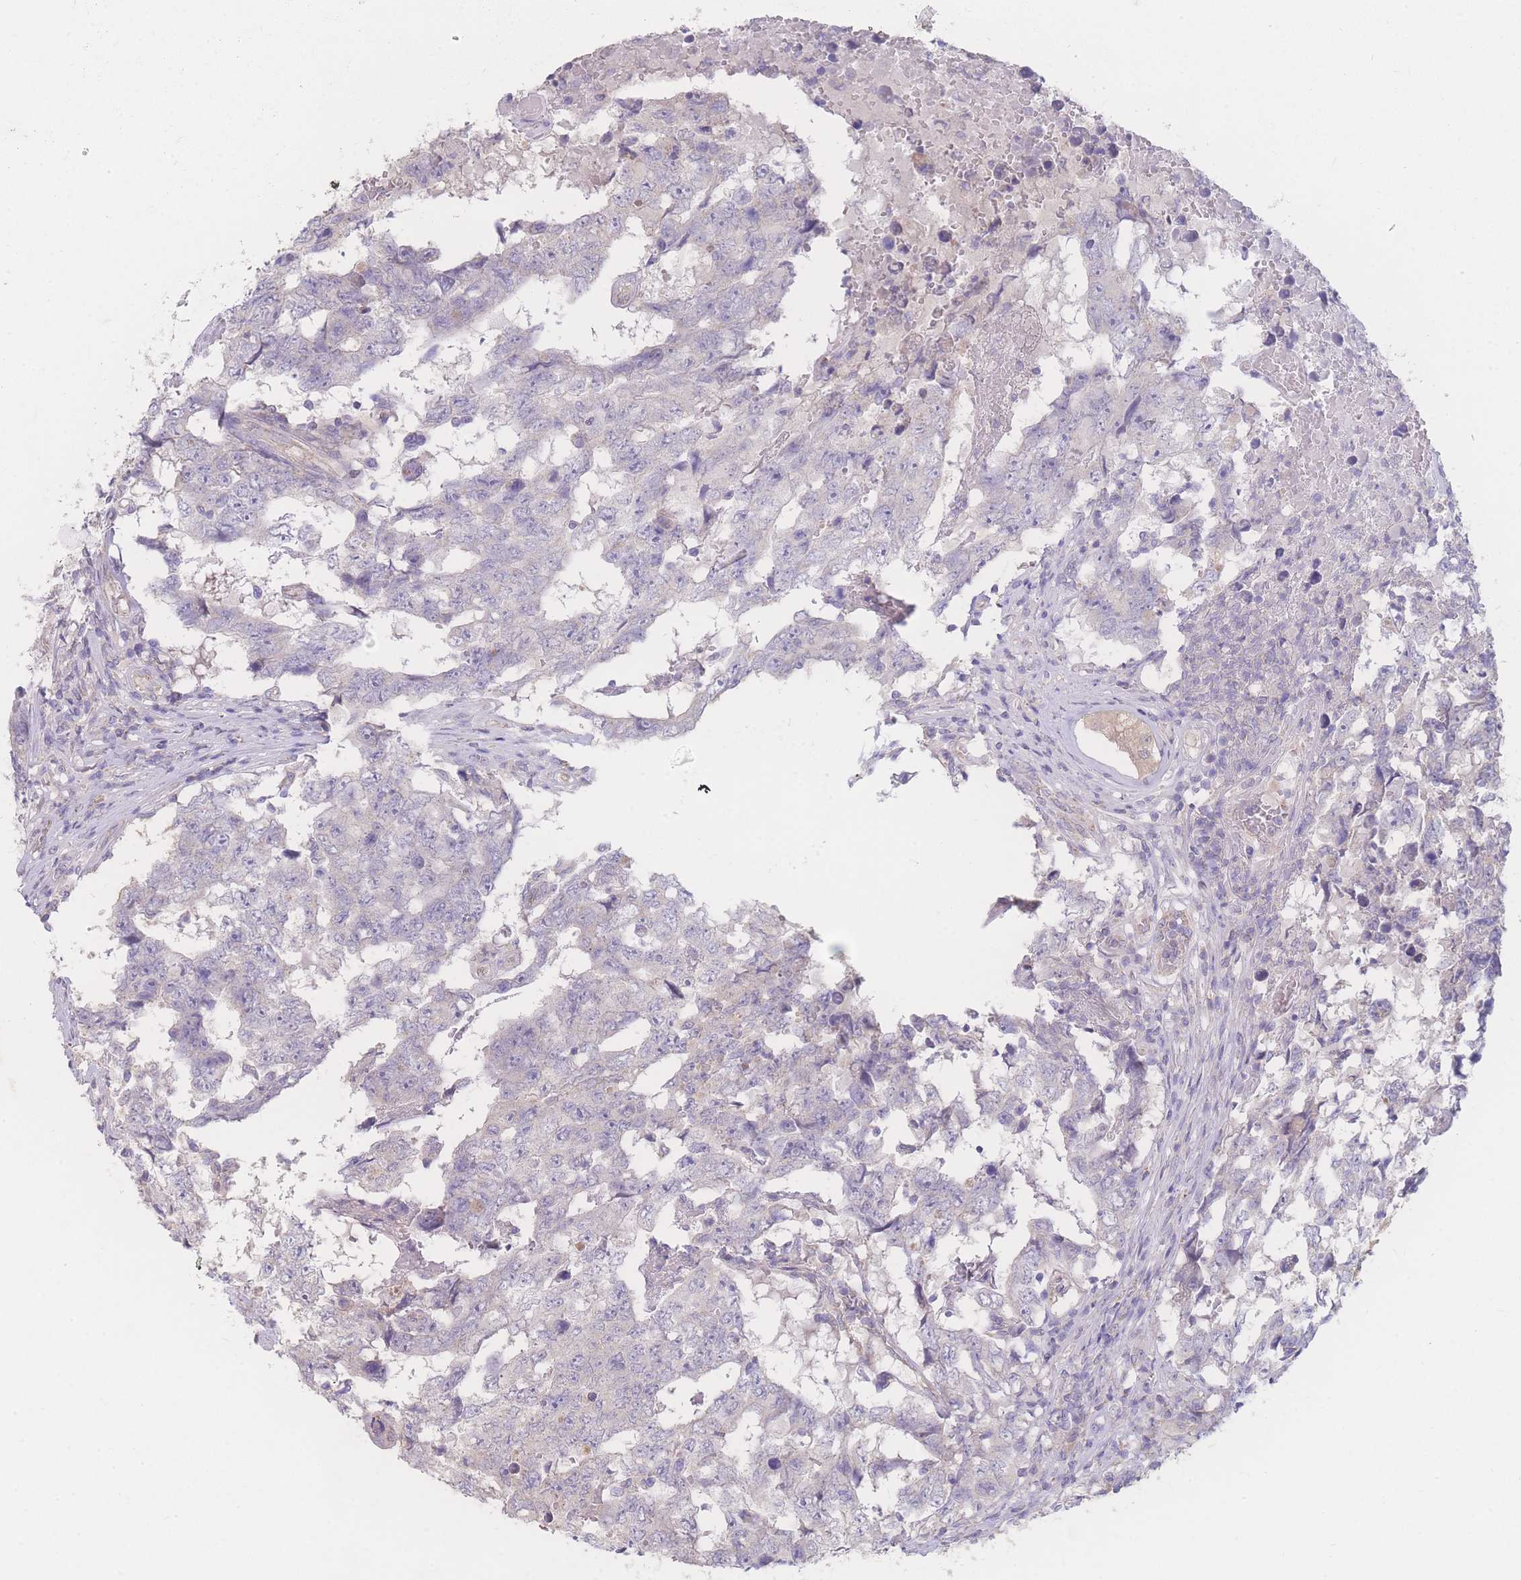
{"staining": {"intensity": "negative", "quantity": "none", "location": "none"}, "tissue": "testis cancer", "cell_type": "Tumor cells", "image_type": "cancer", "snomed": [{"axis": "morphology", "description": "Carcinoma, Embryonal, NOS"}, {"axis": "topography", "description": "Testis"}], "caption": "Tumor cells show no significant staining in testis embryonal carcinoma. (Brightfield microscopy of DAB (3,3'-diaminobenzidine) immunohistochemistry at high magnification).", "gene": "GIPR", "patient": {"sex": "male", "age": 25}}